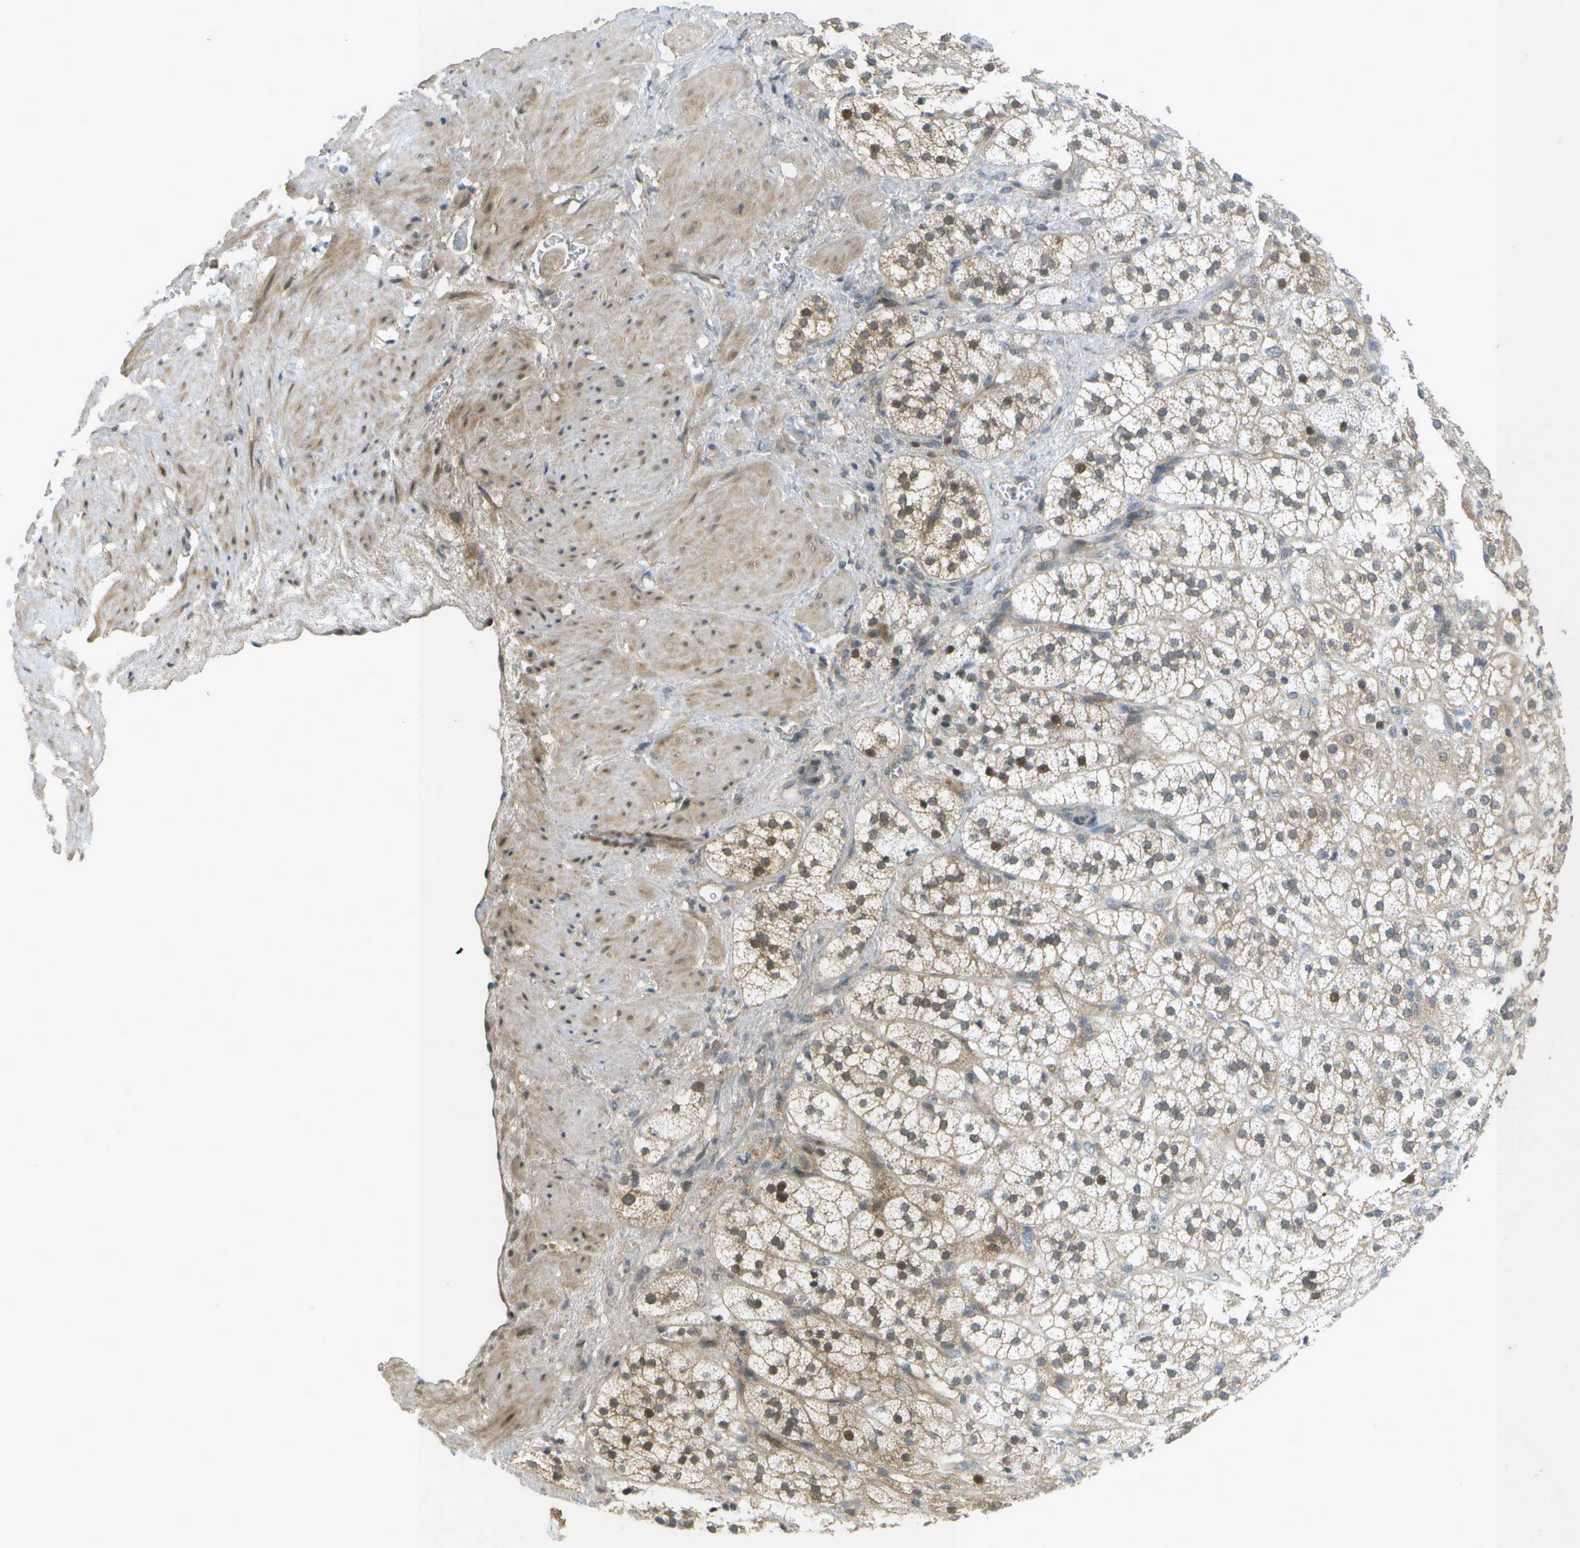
{"staining": {"intensity": "moderate", "quantity": ">75%", "location": "cytoplasmic/membranous,nuclear"}, "tissue": "adrenal gland", "cell_type": "Glandular cells", "image_type": "normal", "snomed": [{"axis": "morphology", "description": "Normal tissue, NOS"}, {"axis": "topography", "description": "Adrenal gland"}], "caption": "DAB (3,3'-diaminobenzidine) immunohistochemical staining of unremarkable adrenal gland exhibits moderate cytoplasmic/membranous,nuclear protein staining in about >75% of glandular cells.", "gene": "WNK2", "patient": {"sex": "male", "age": 56}}